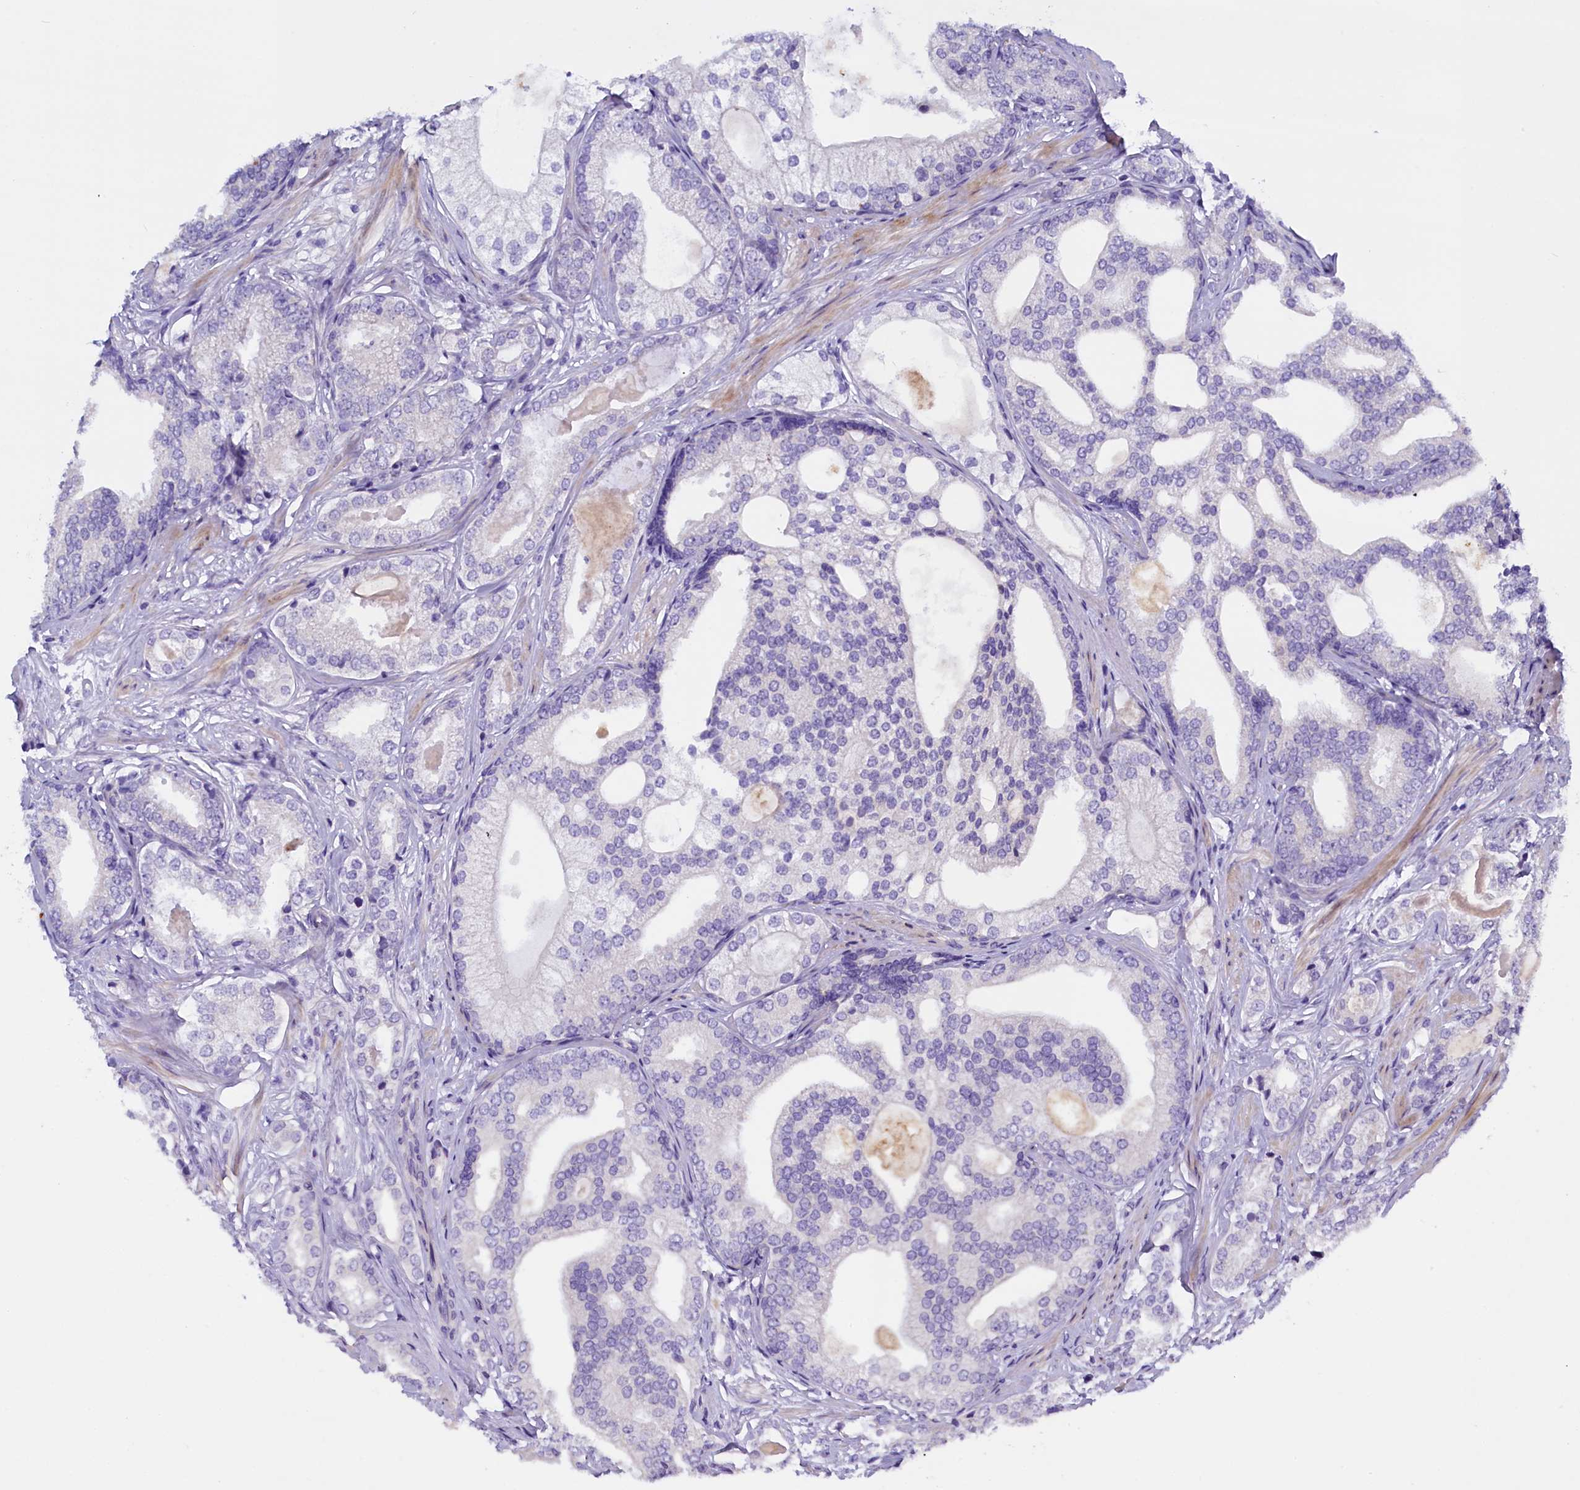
{"staining": {"intensity": "negative", "quantity": "none", "location": "none"}, "tissue": "prostate cancer", "cell_type": "Tumor cells", "image_type": "cancer", "snomed": [{"axis": "morphology", "description": "Adenocarcinoma, High grade"}, {"axis": "topography", "description": "Prostate"}], "caption": "The photomicrograph demonstrates no significant staining in tumor cells of prostate adenocarcinoma (high-grade).", "gene": "RTTN", "patient": {"sex": "male", "age": 60}}